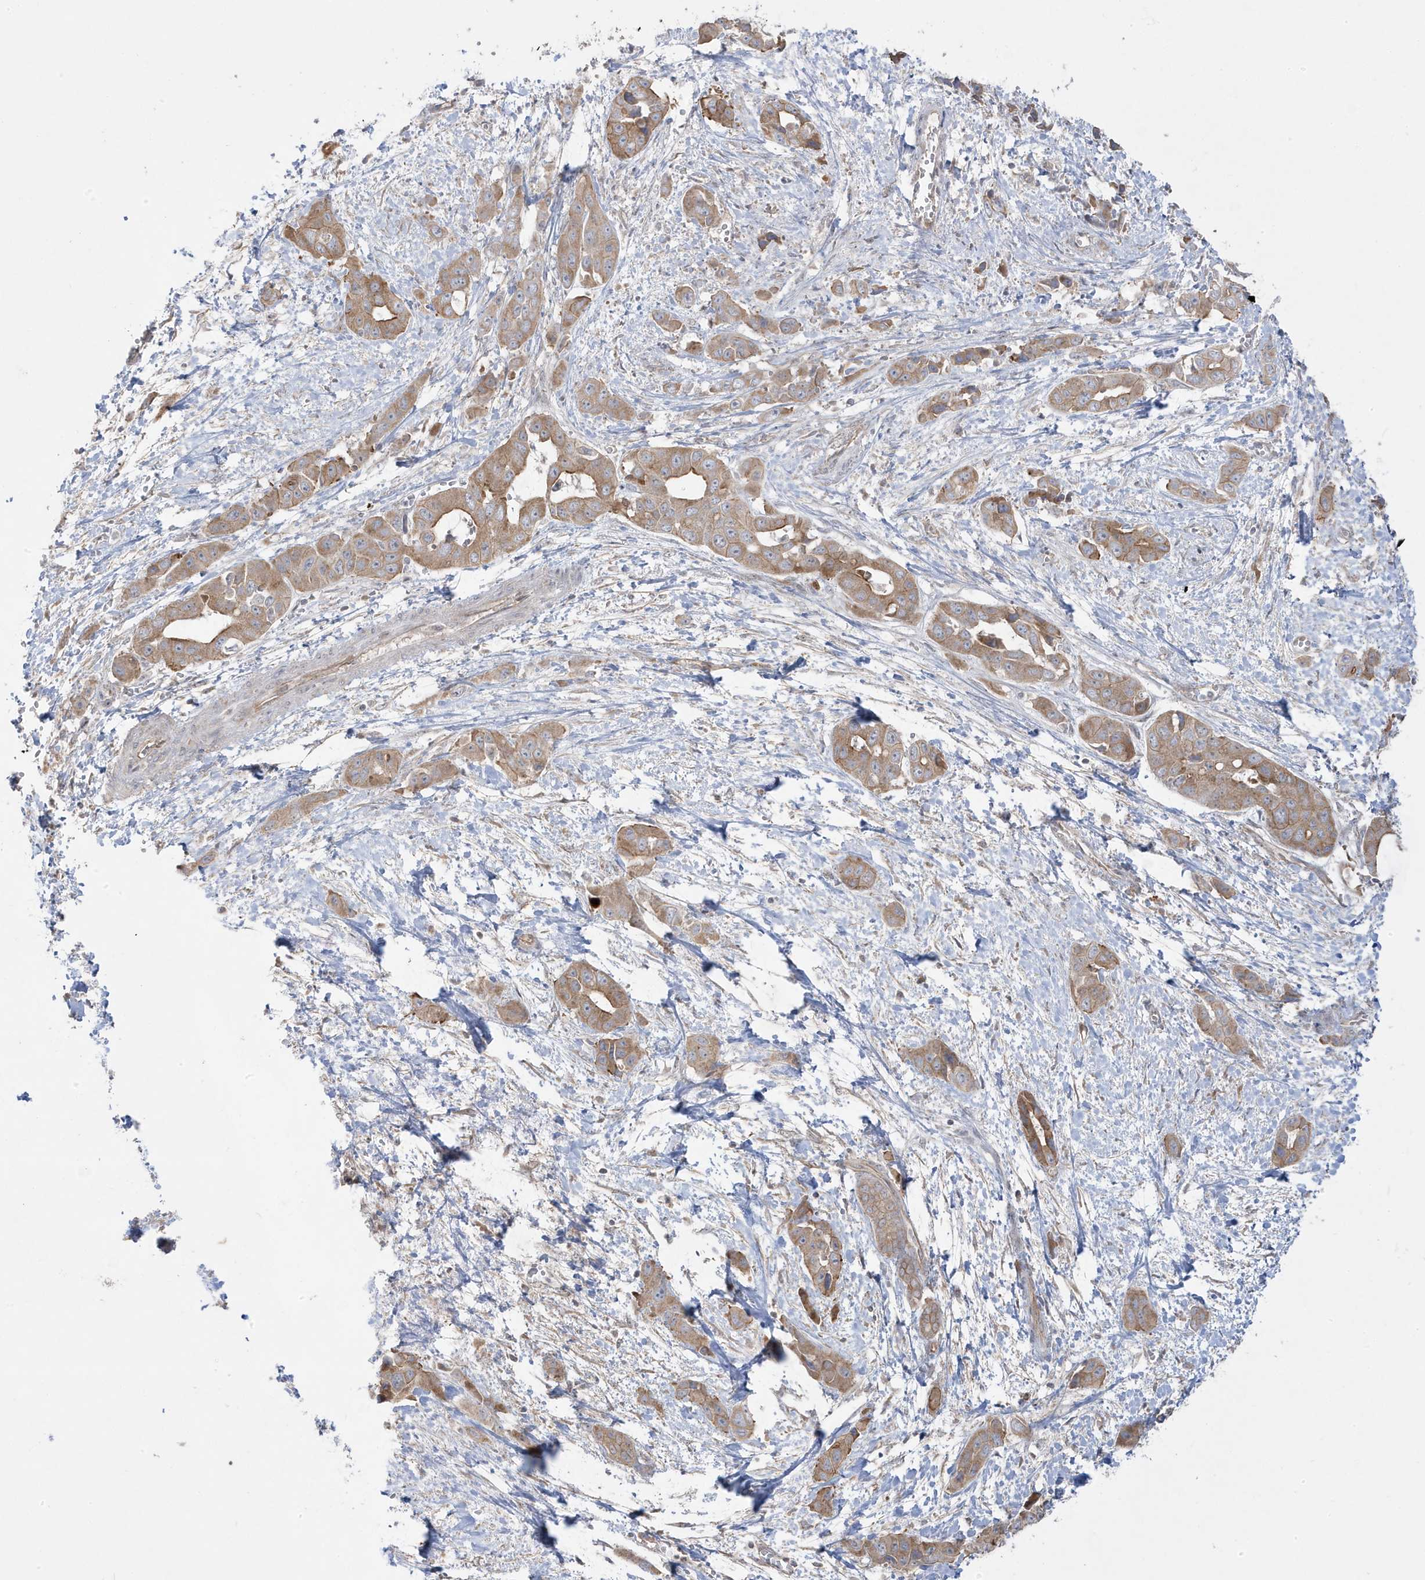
{"staining": {"intensity": "moderate", "quantity": ">75%", "location": "cytoplasmic/membranous"}, "tissue": "liver cancer", "cell_type": "Tumor cells", "image_type": "cancer", "snomed": [{"axis": "morphology", "description": "Cholangiocarcinoma"}, {"axis": "topography", "description": "Liver"}], "caption": "A histopathology image of cholangiocarcinoma (liver) stained for a protein demonstrates moderate cytoplasmic/membranous brown staining in tumor cells.", "gene": "DNAJC12", "patient": {"sex": "female", "age": 52}}